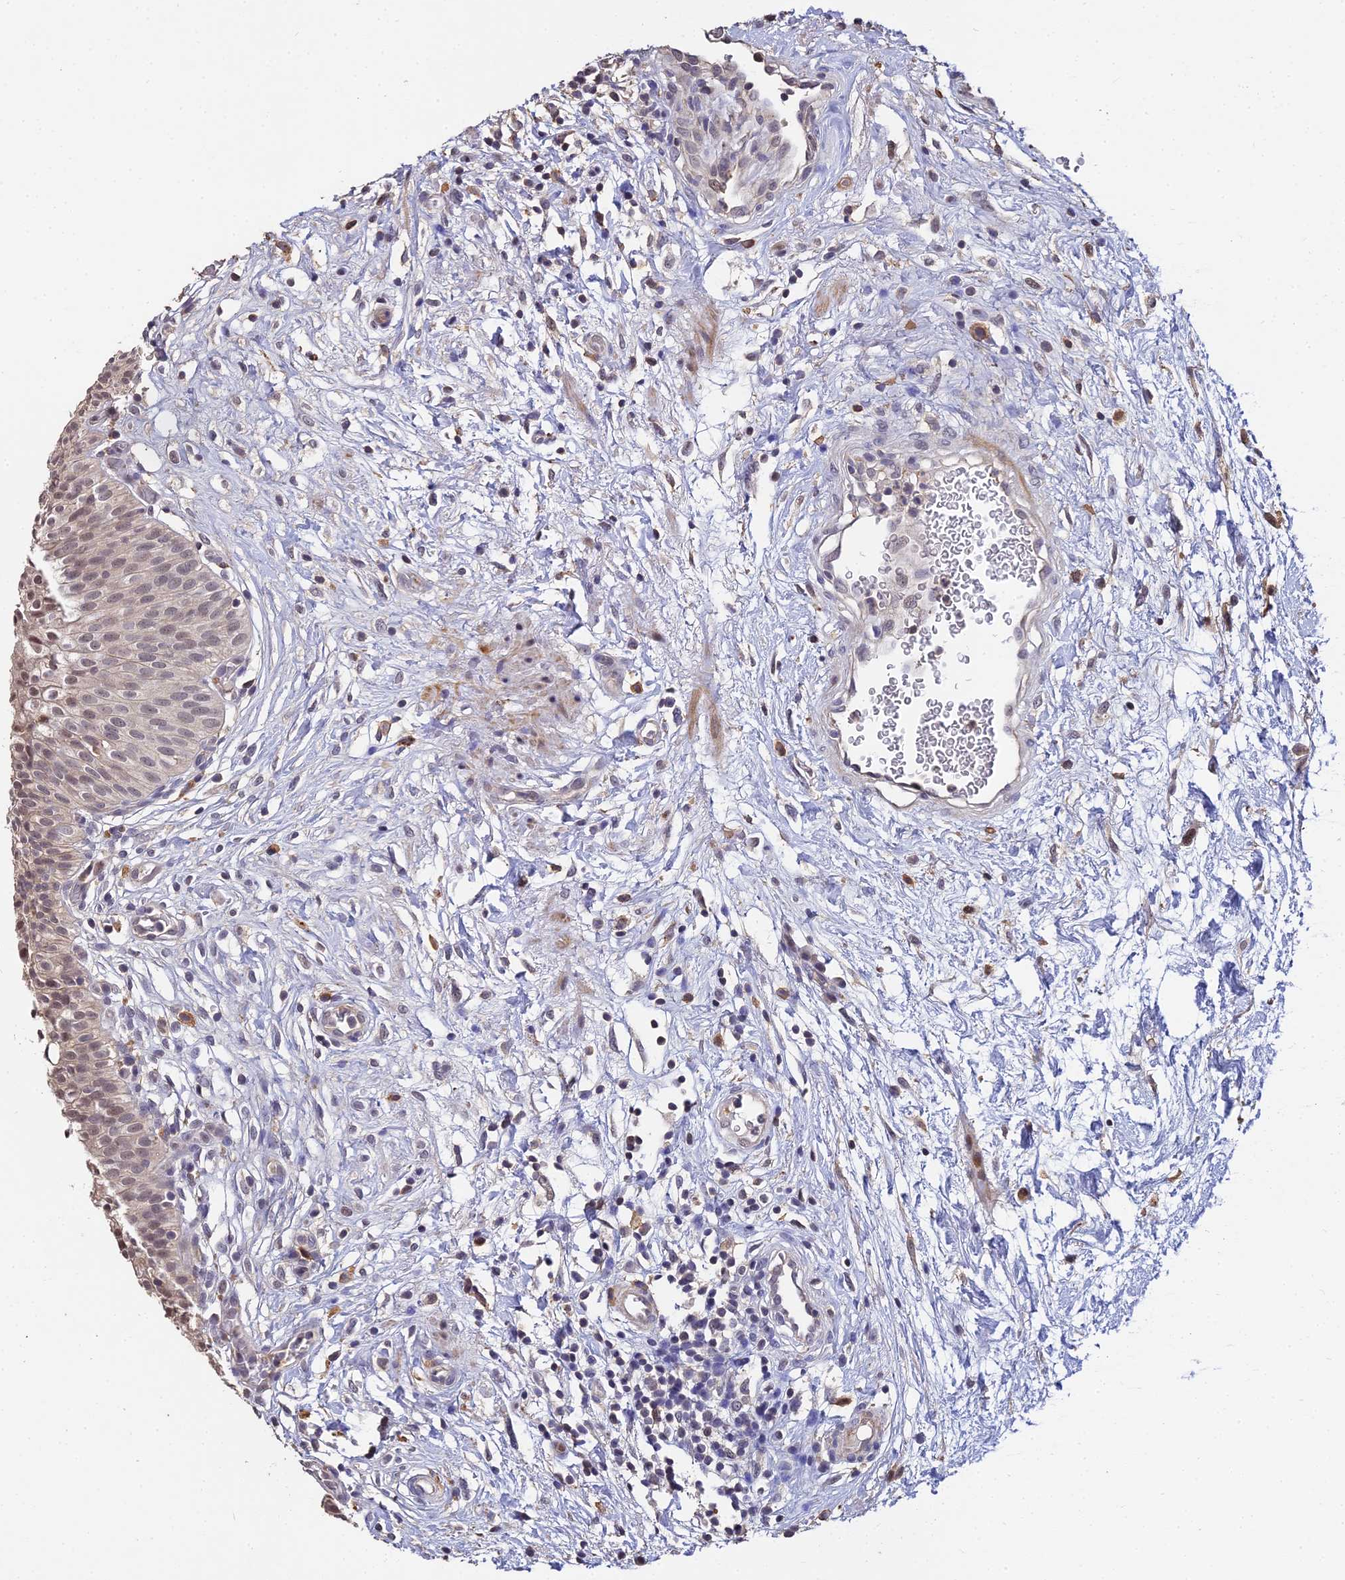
{"staining": {"intensity": "weak", "quantity": "25%-75%", "location": "nuclear"}, "tissue": "urinary bladder", "cell_type": "Urothelial cells", "image_type": "normal", "snomed": [{"axis": "morphology", "description": "Normal tissue, NOS"}, {"axis": "topography", "description": "Urinary bladder"}], "caption": "This histopathology image shows immunohistochemistry staining of normal urinary bladder, with low weak nuclear staining in approximately 25%-75% of urothelial cells.", "gene": "LSM5", "patient": {"sex": "male", "age": 55}}